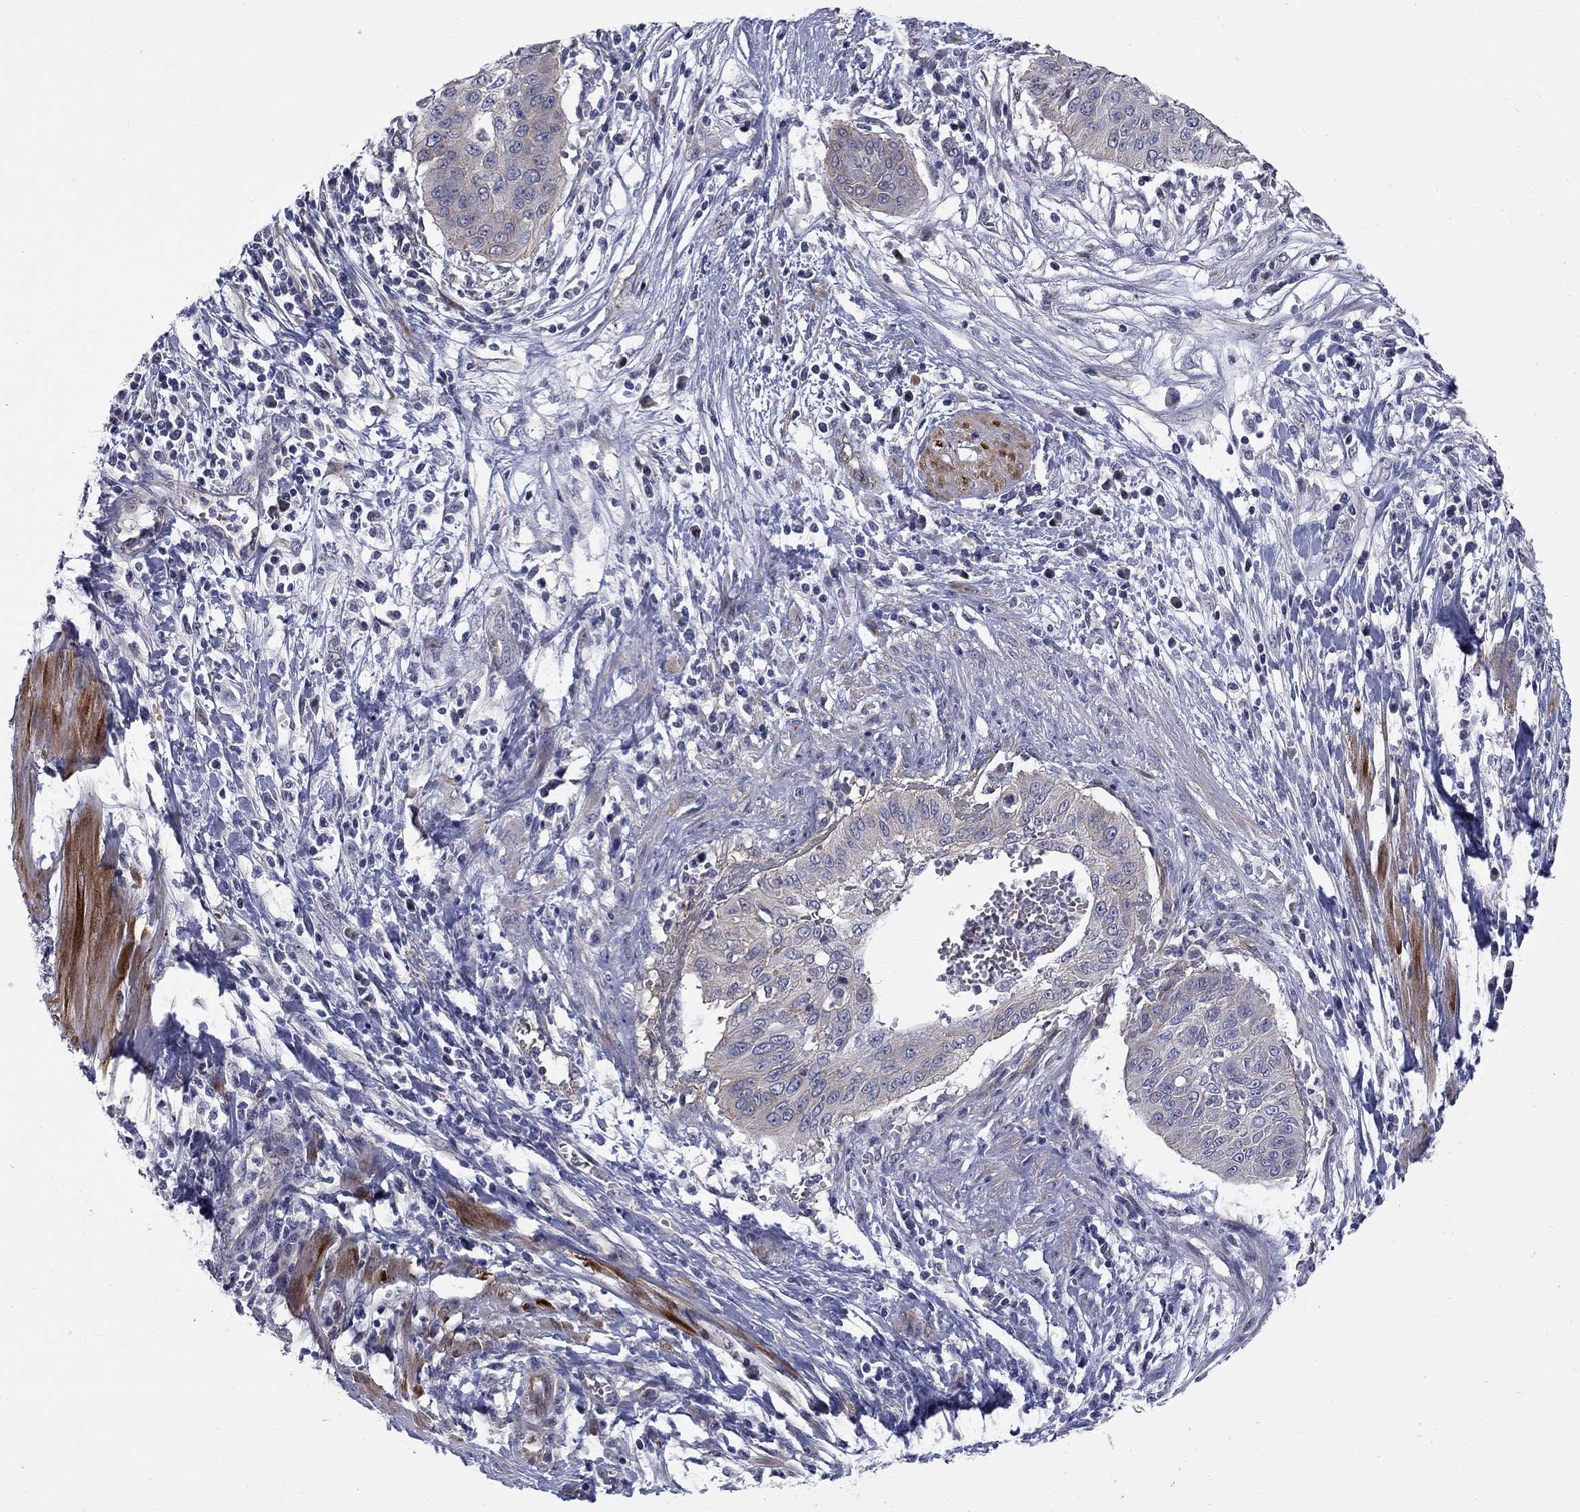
{"staining": {"intensity": "negative", "quantity": "none", "location": "none"}, "tissue": "cervical cancer", "cell_type": "Tumor cells", "image_type": "cancer", "snomed": [{"axis": "morphology", "description": "Squamous cell carcinoma, NOS"}, {"axis": "topography", "description": "Cervix"}], "caption": "Immunohistochemistry of cervical cancer (squamous cell carcinoma) reveals no staining in tumor cells.", "gene": "SLC1A1", "patient": {"sex": "female", "age": 39}}